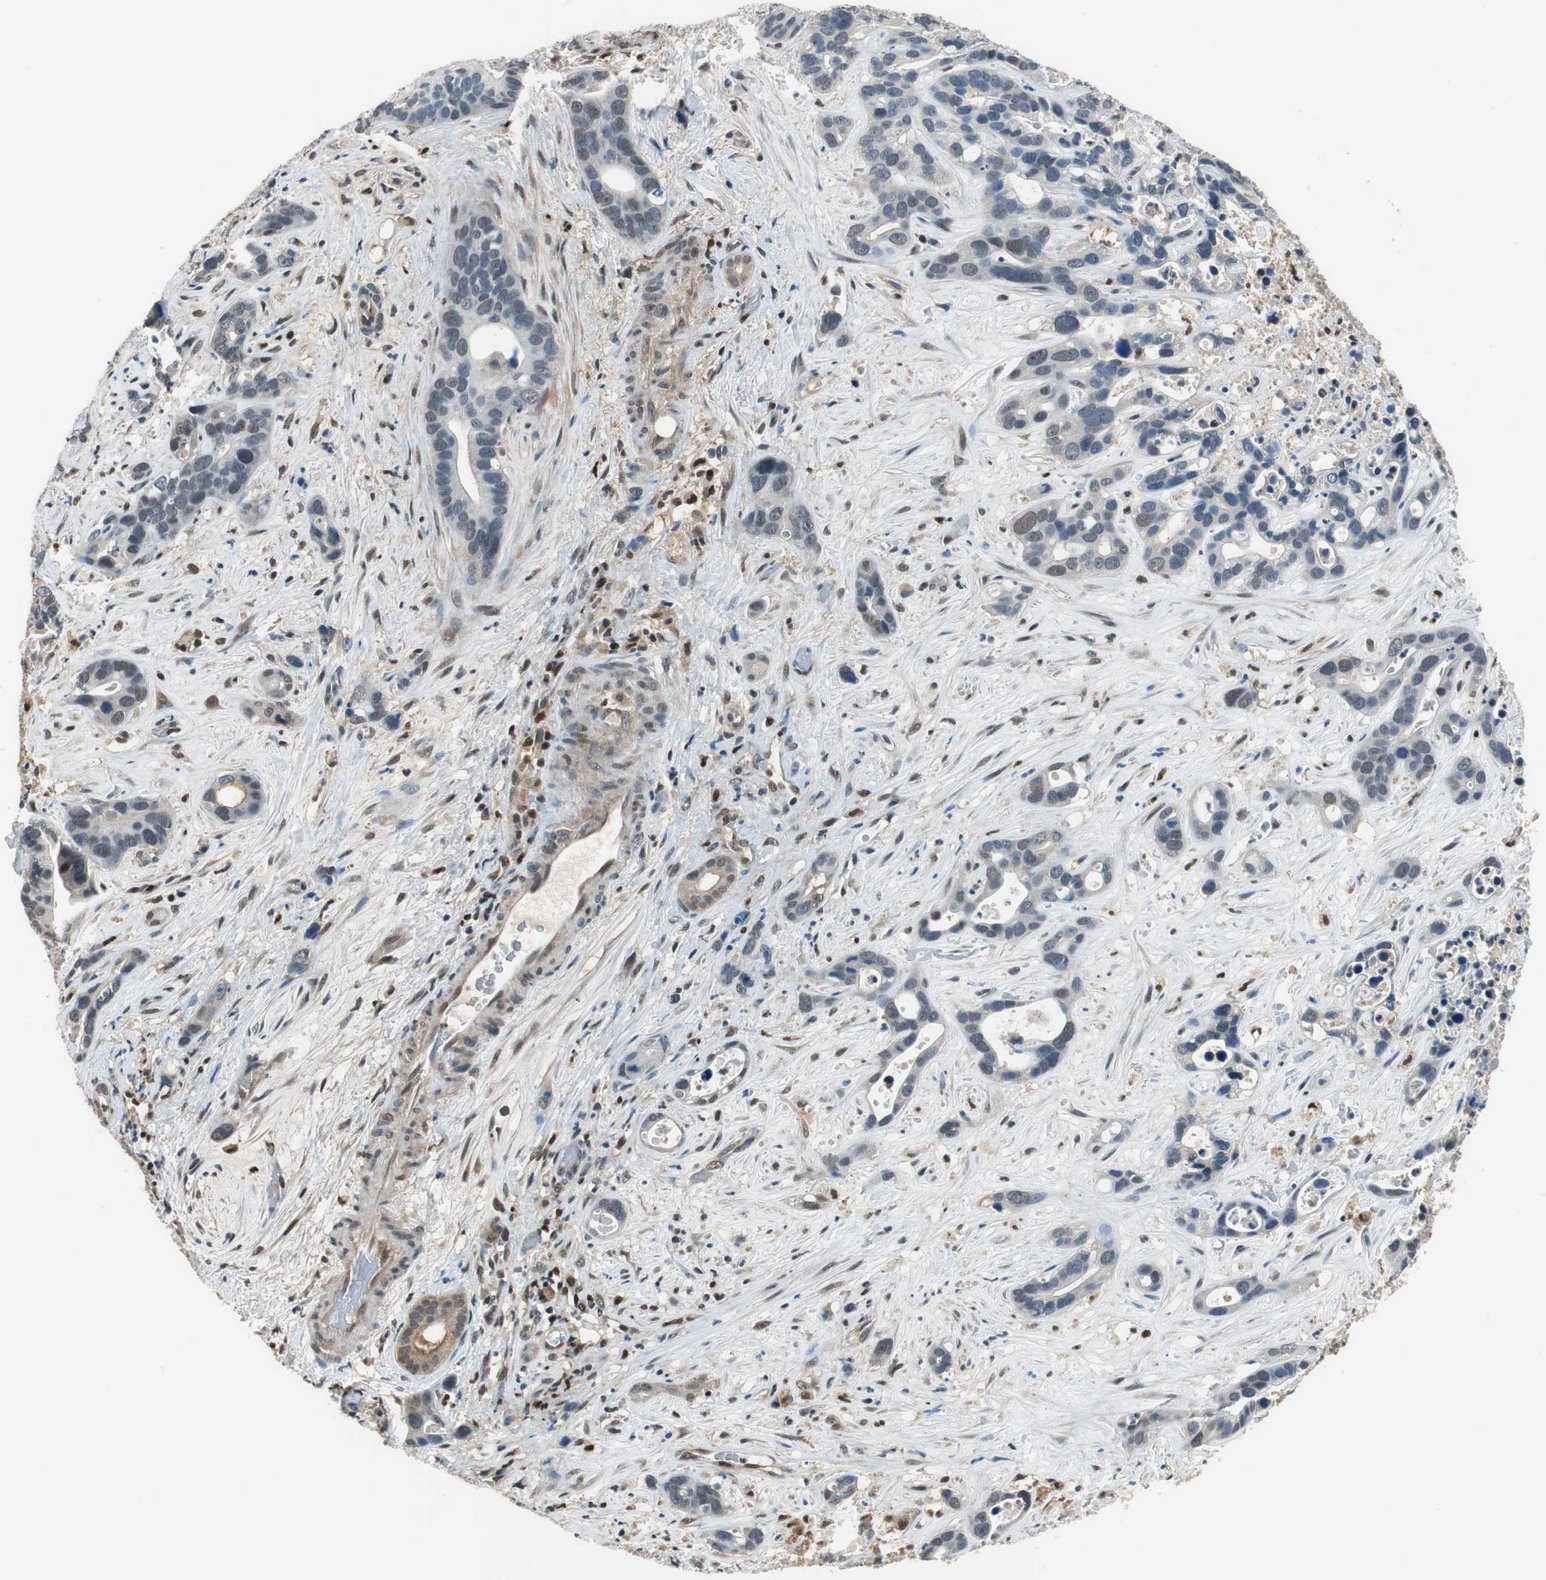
{"staining": {"intensity": "negative", "quantity": "none", "location": "none"}, "tissue": "liver cancer", "cell_type": "Tumor cells", "image_type": "cancer", "snomed": [{"axis": "morphology", "description": "Cholangiocarcinoma"}, {"axis": "topography", "description": "Liver"}], "caption": "Tumor cells show no significant staining in liver cholangiocarcinoma.", "gene": "MAFB", "patient": {"sex": "female", "age": 65}}